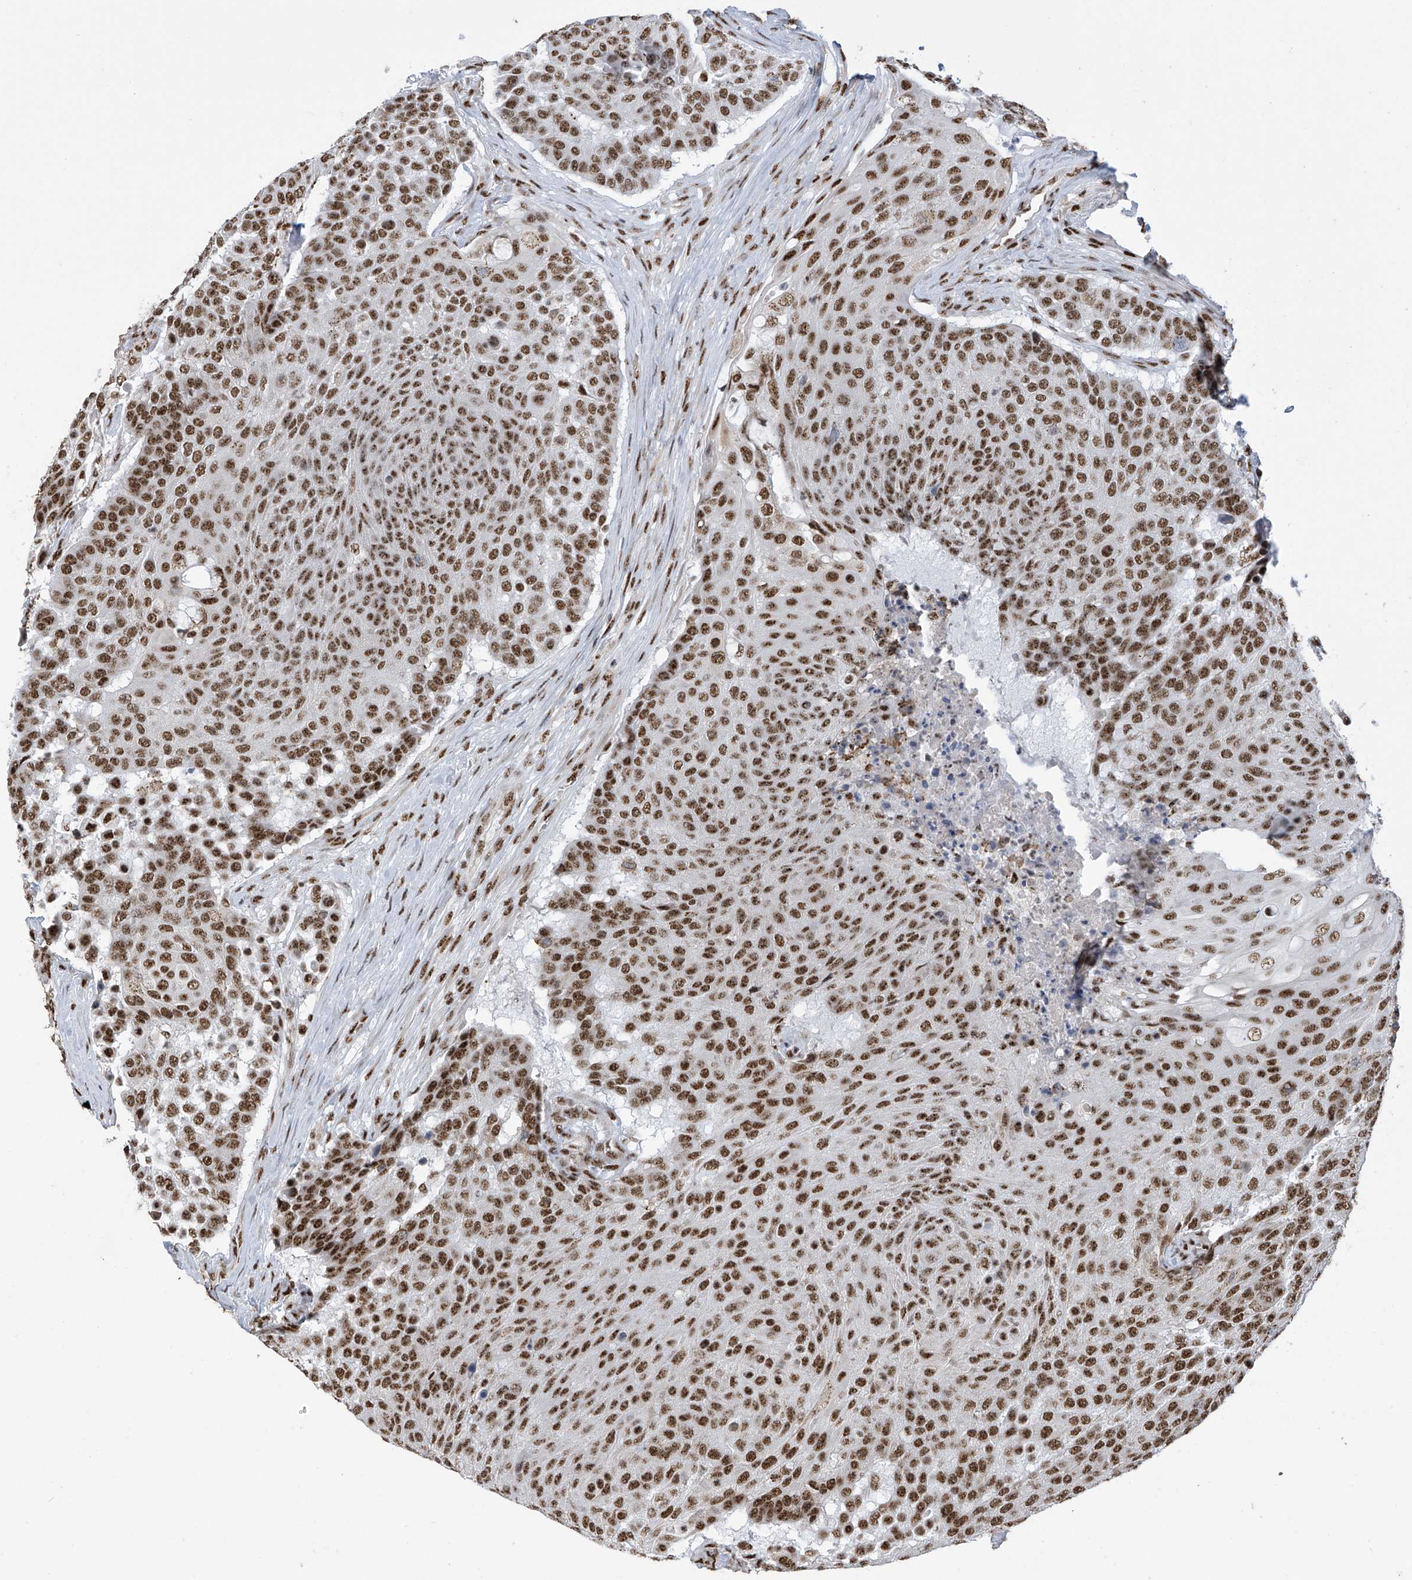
{"staining": {"intensity": "strong", "quantity": ">75%", "location": "nuclear"}, "tissue": "urothelial cancer", "cell_type": "Tumor cells", "image_type": "cancer", "snomed": [{"axis": "morphology", "description": "Urothelial carcinoma, High grade"}, {"axis": "topography", "description": "Urinary bladder"}], "caption": "Tumor cells exhibit high levels of strong nuclear positivity in approximately >75% of cells in high-grade urothelial carcinoma.", "gene": "APLF", "patient": {"sex": "female", "age": 63}}